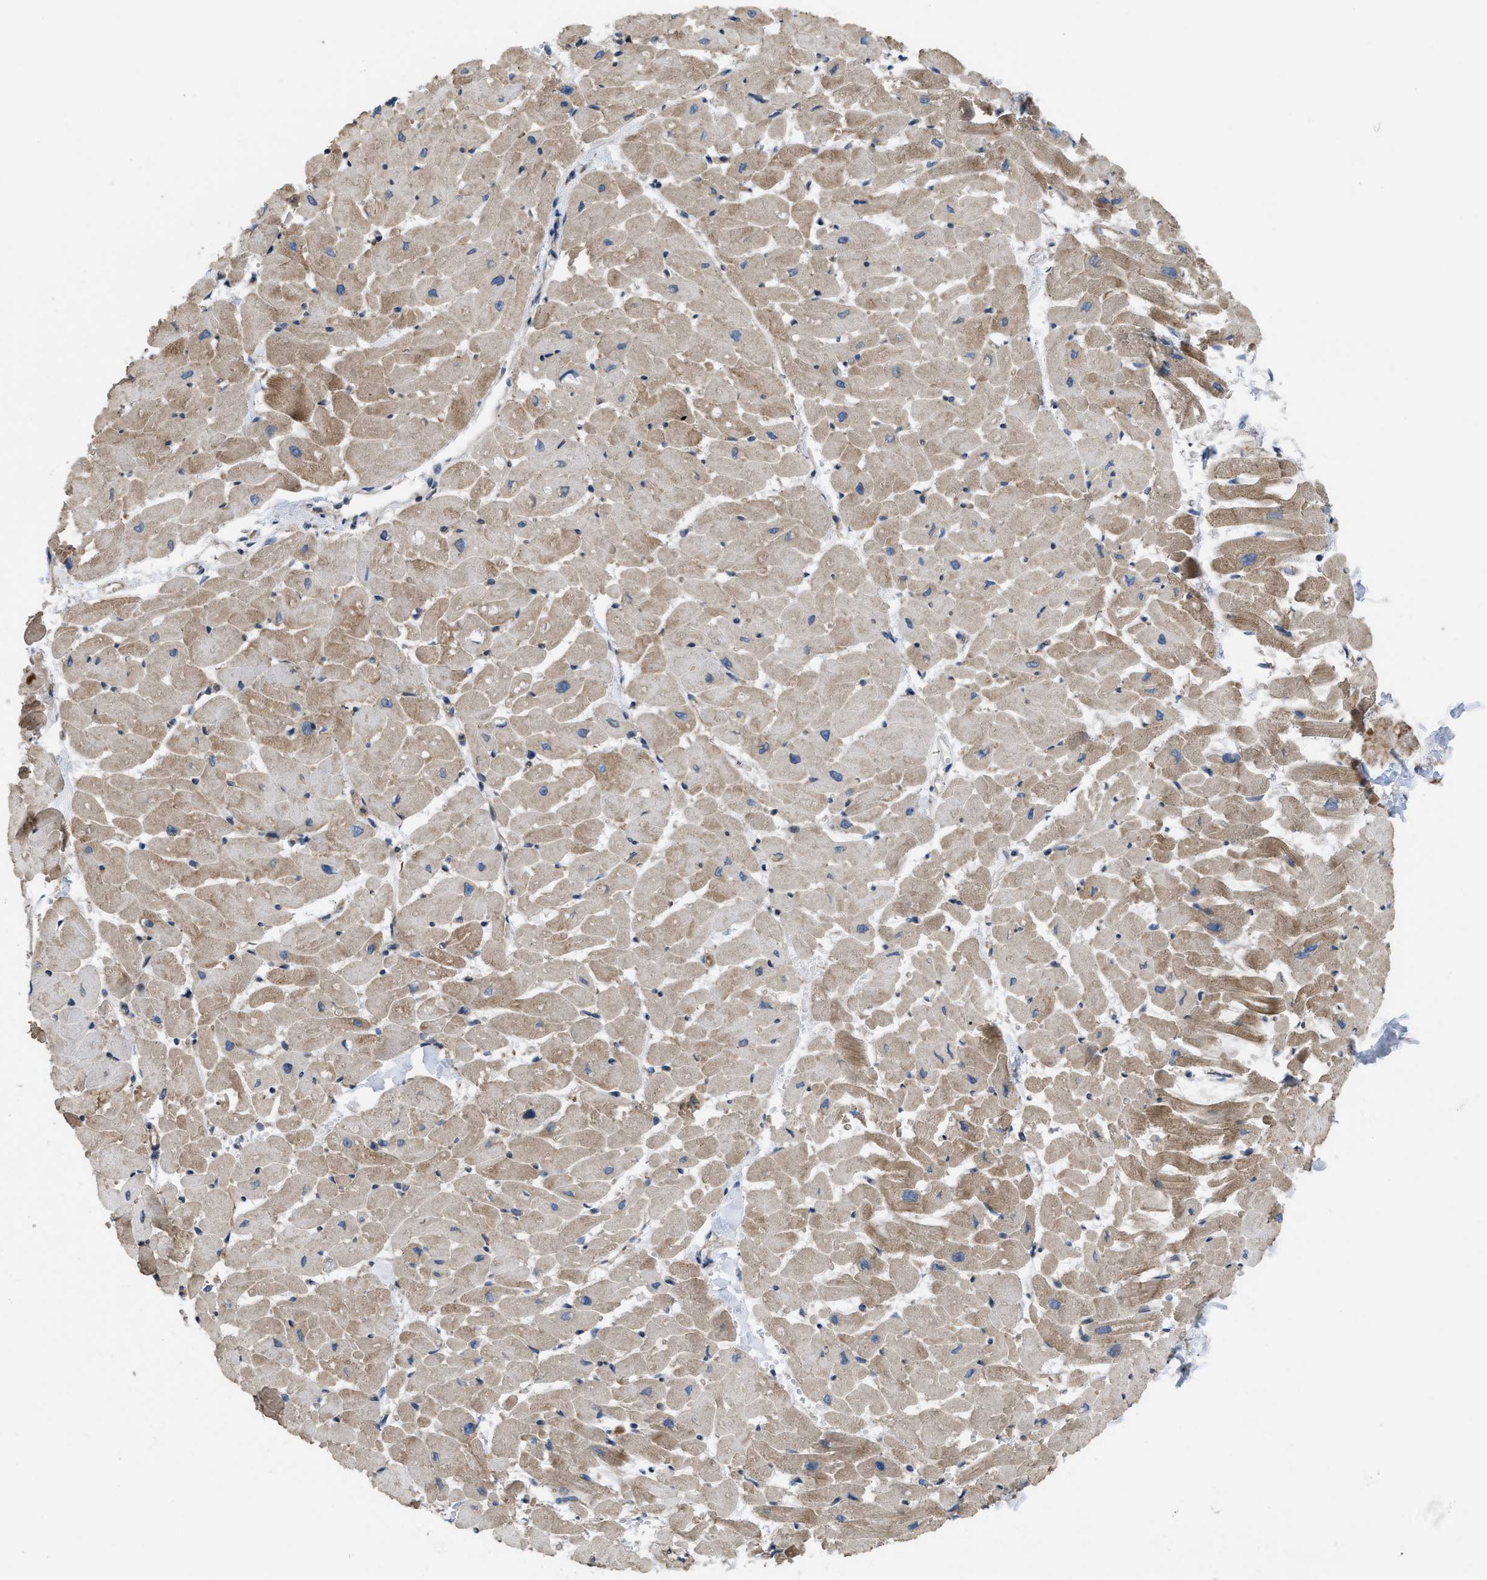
{"staining": {"intensity": "moderate", "quantity": ">75%", "location": "cytoplasmic/membranous"}, "tissue": "heart muscle", "cell_type": "Cardiomyocytes", "image_type": "normal", "snomed": [{"axis": "morphology", "description": "Normal tissue, NOS"}, {"axis": "topography", "description": "Heart"}], "caption": "Brown immunohistochemical staining in unremarkable human heart muscle reveals moderate cytoplasmic/membranous positivity in about >75% of cardiomyocytes.", "gene": "MYO18A", "patient": {"sex": "female", "age": 19}}